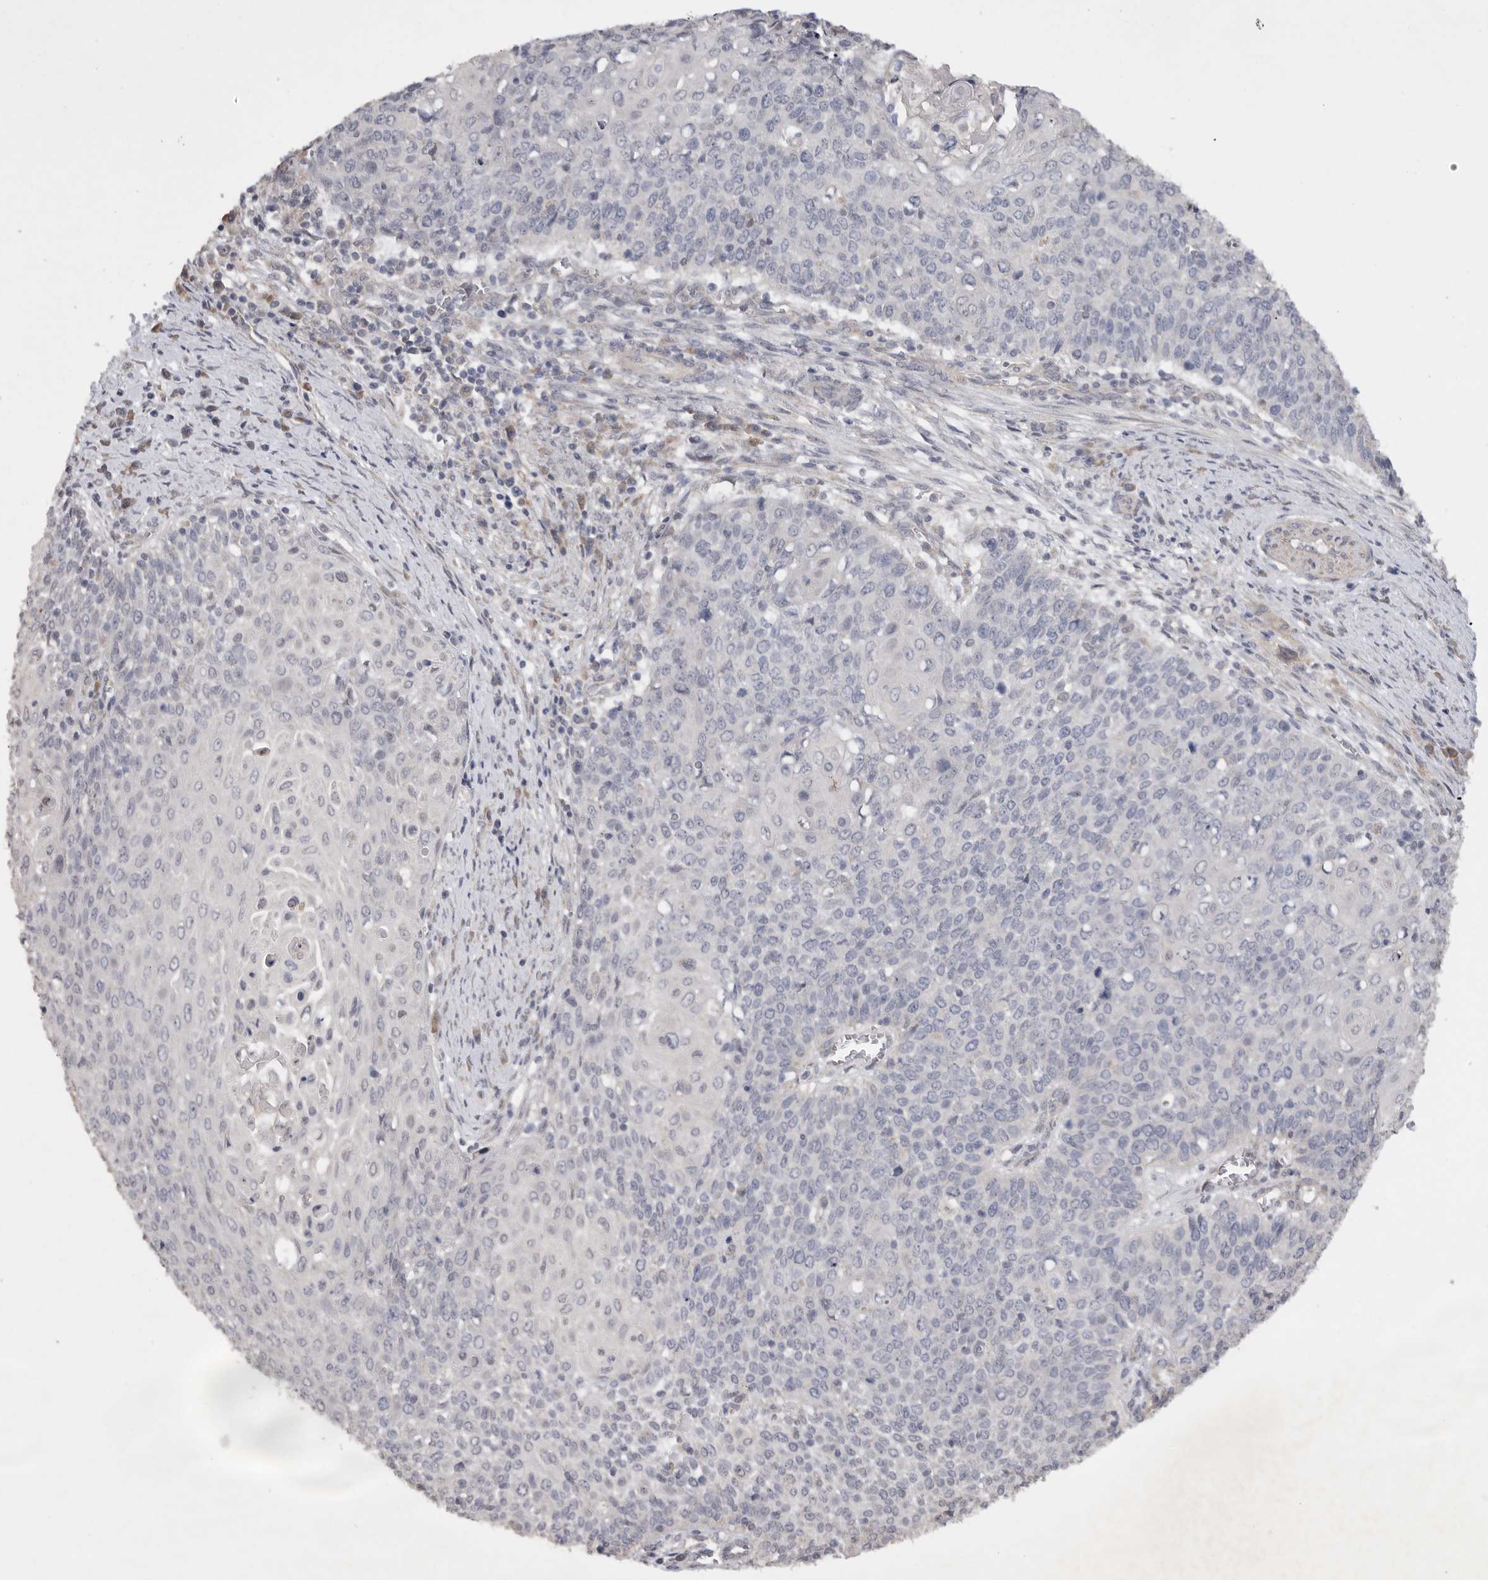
{"staining": {"intensity": "negative", "quantity": "none", "location": "none"}, "tissue": "cervical cancer", "cell_type": "Tumor cells", "image_type": "cancer", "snomed": [{"axis": "morphology", "description": "Squamous cell carcinoma, NOS"}, {"axis": "topography", "description": "Cervix"}], "caption": "Immunohistochemistry photomicrograph of cervical cancer (squamous cell carcinoma) stained for a protein (brown), which displays no positivity in tumor cells.", "gene": "EDEM3", "patient": {"sex": "female", "age": 39}}